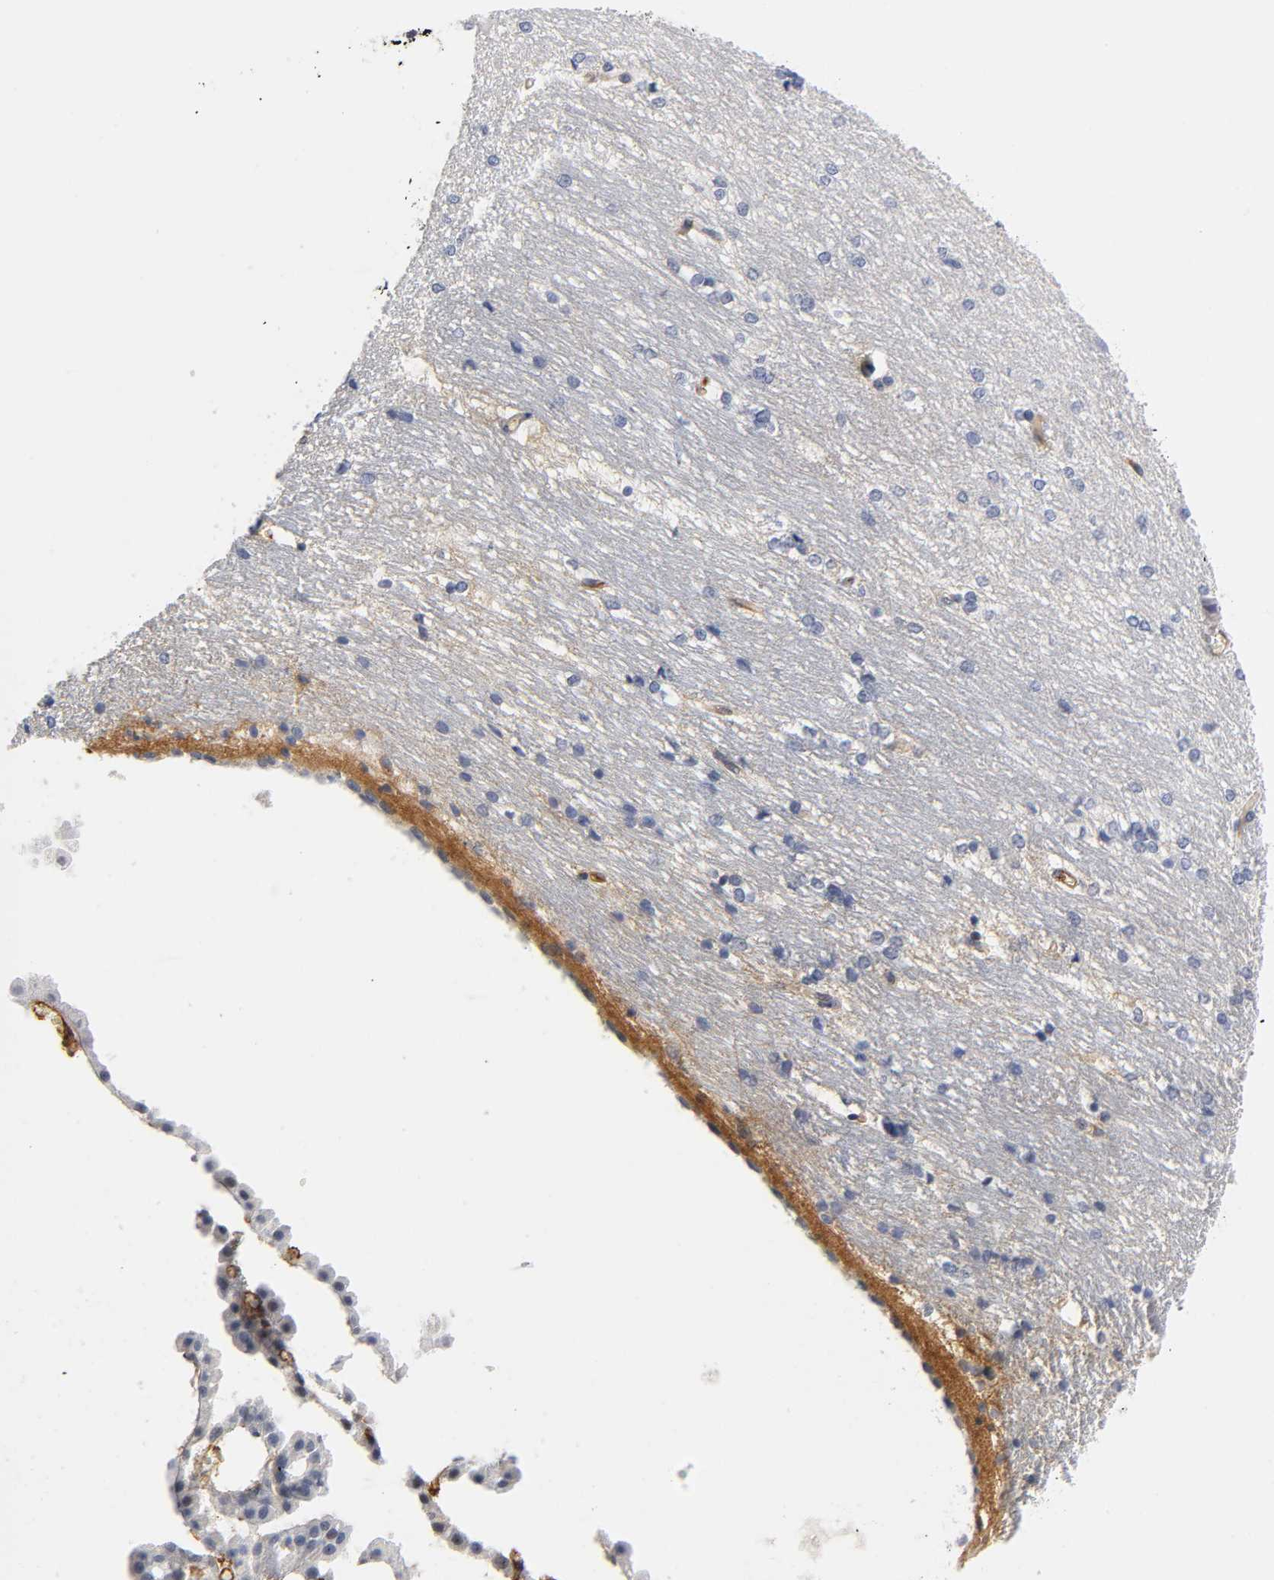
{"staining": {"intensity": "negative", "quantity": "none", "location": "none"}, "tissue": "hippocampus", "cell_type": "Glial cells", "image_type": "normal", "snomed": [{"axis": "morphology", "description": "Normal tissue, NOS"}, {"axis": "topography", "description": "Hippocampus"}], "caption": "Glial cells show no significant expression in benign hippocampus. The staining is performed using DAB brown chromogen with nuclei counter-stained in using hematoxylin.", "gene": "ICAM1", "patient": {"sex": "female", "age": 19}}